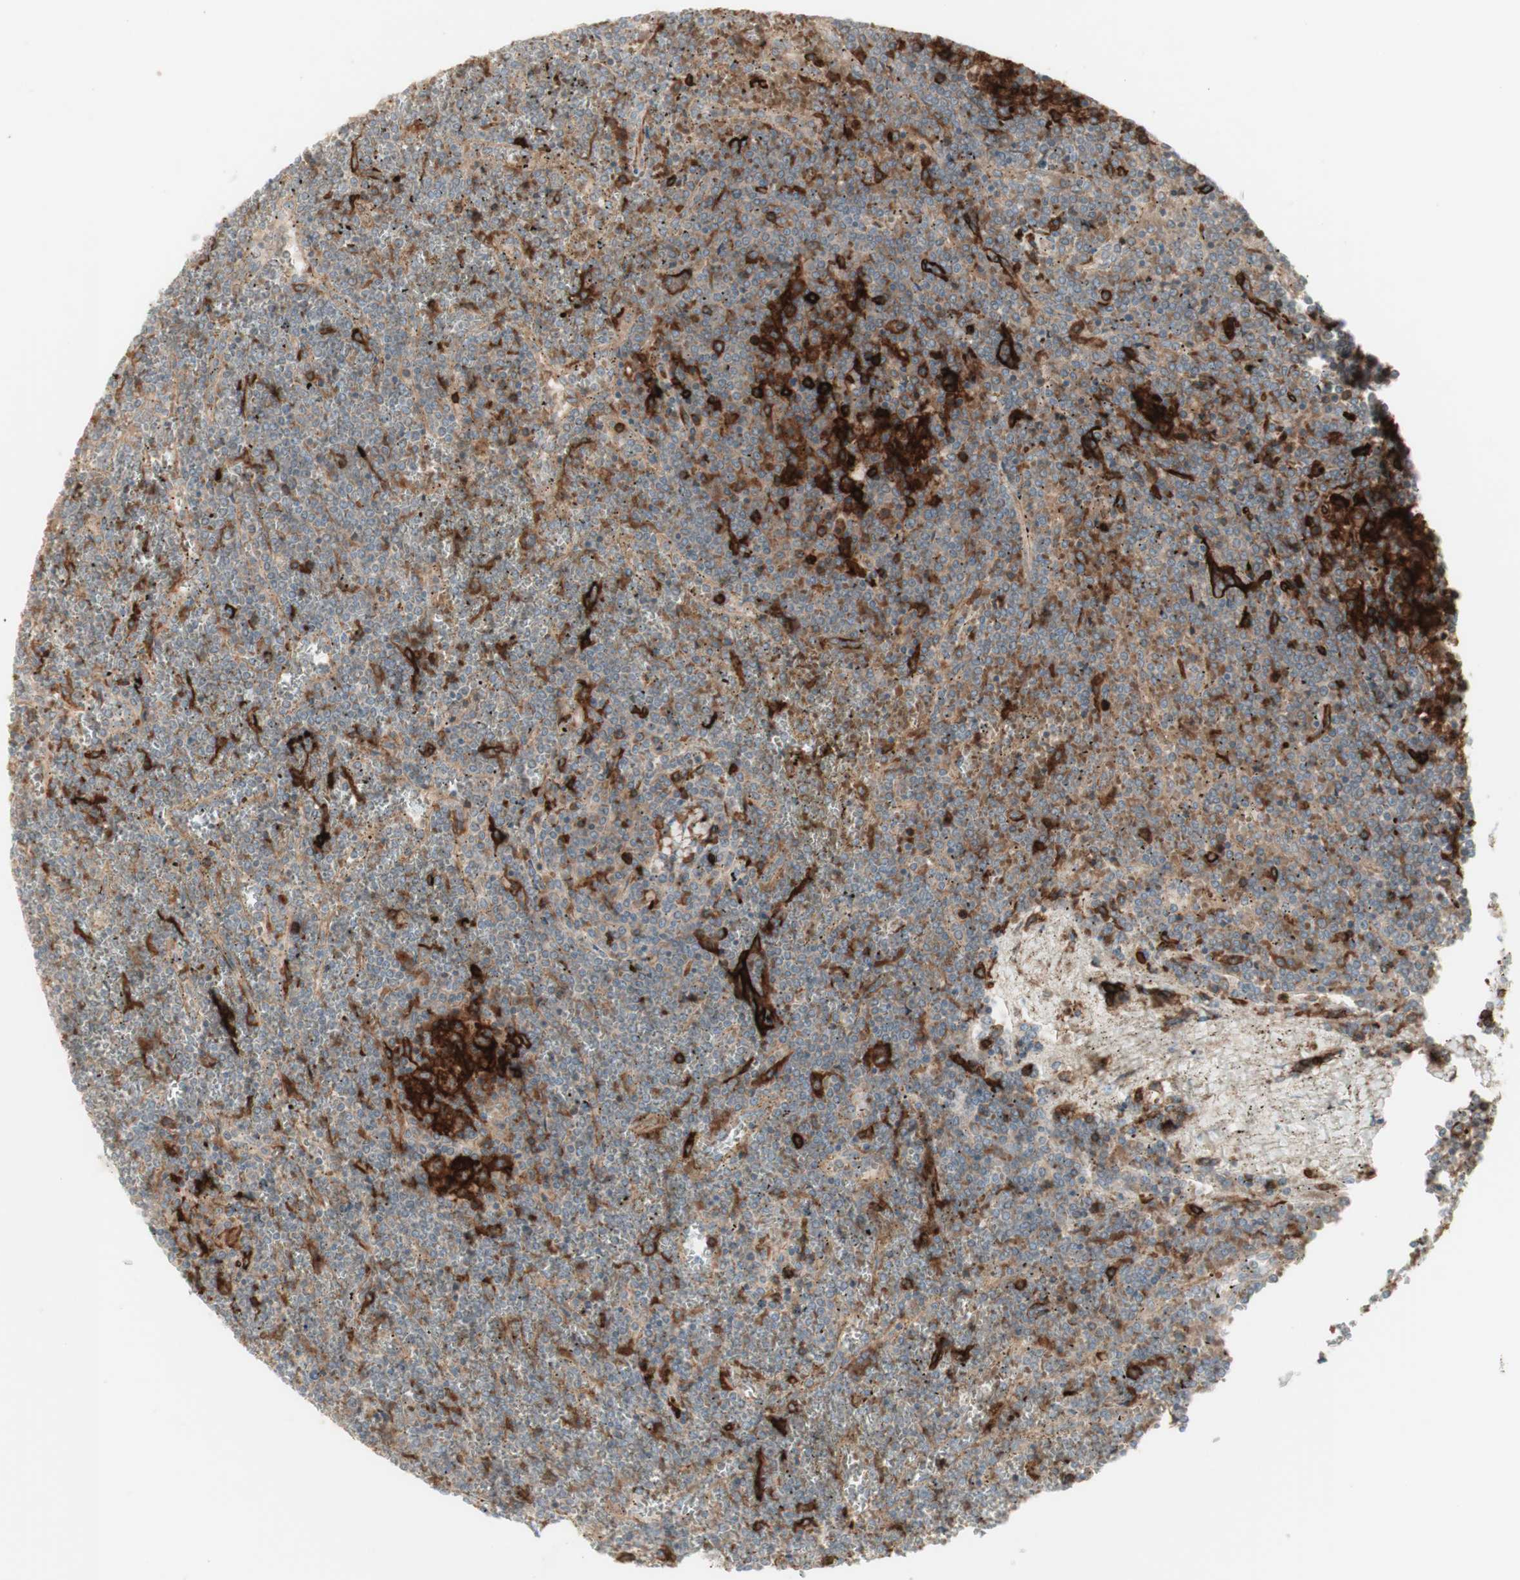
{"staining": {"intensity": "strong", "quantity": "<25%", "location": "cytoplasmic/membranous"}, "tissue": "lymphoma", "cell_type": "Tumor cells", "image_type": "cancer", "snomed": [{"axis": "morphology", "description": "Malignant lymphoma, non-Hodgkin's type, Low grade"}, {"axis": "topography", "description": "Spleen"}], "caption": "Human lymphoma stained for a protein (brown) displays strong cytoplasmic/membranous positive positivity in approximately <25% of tumor cells.", "gene": "PTGER4", "patient": {"sex": "female", "age": 19}}